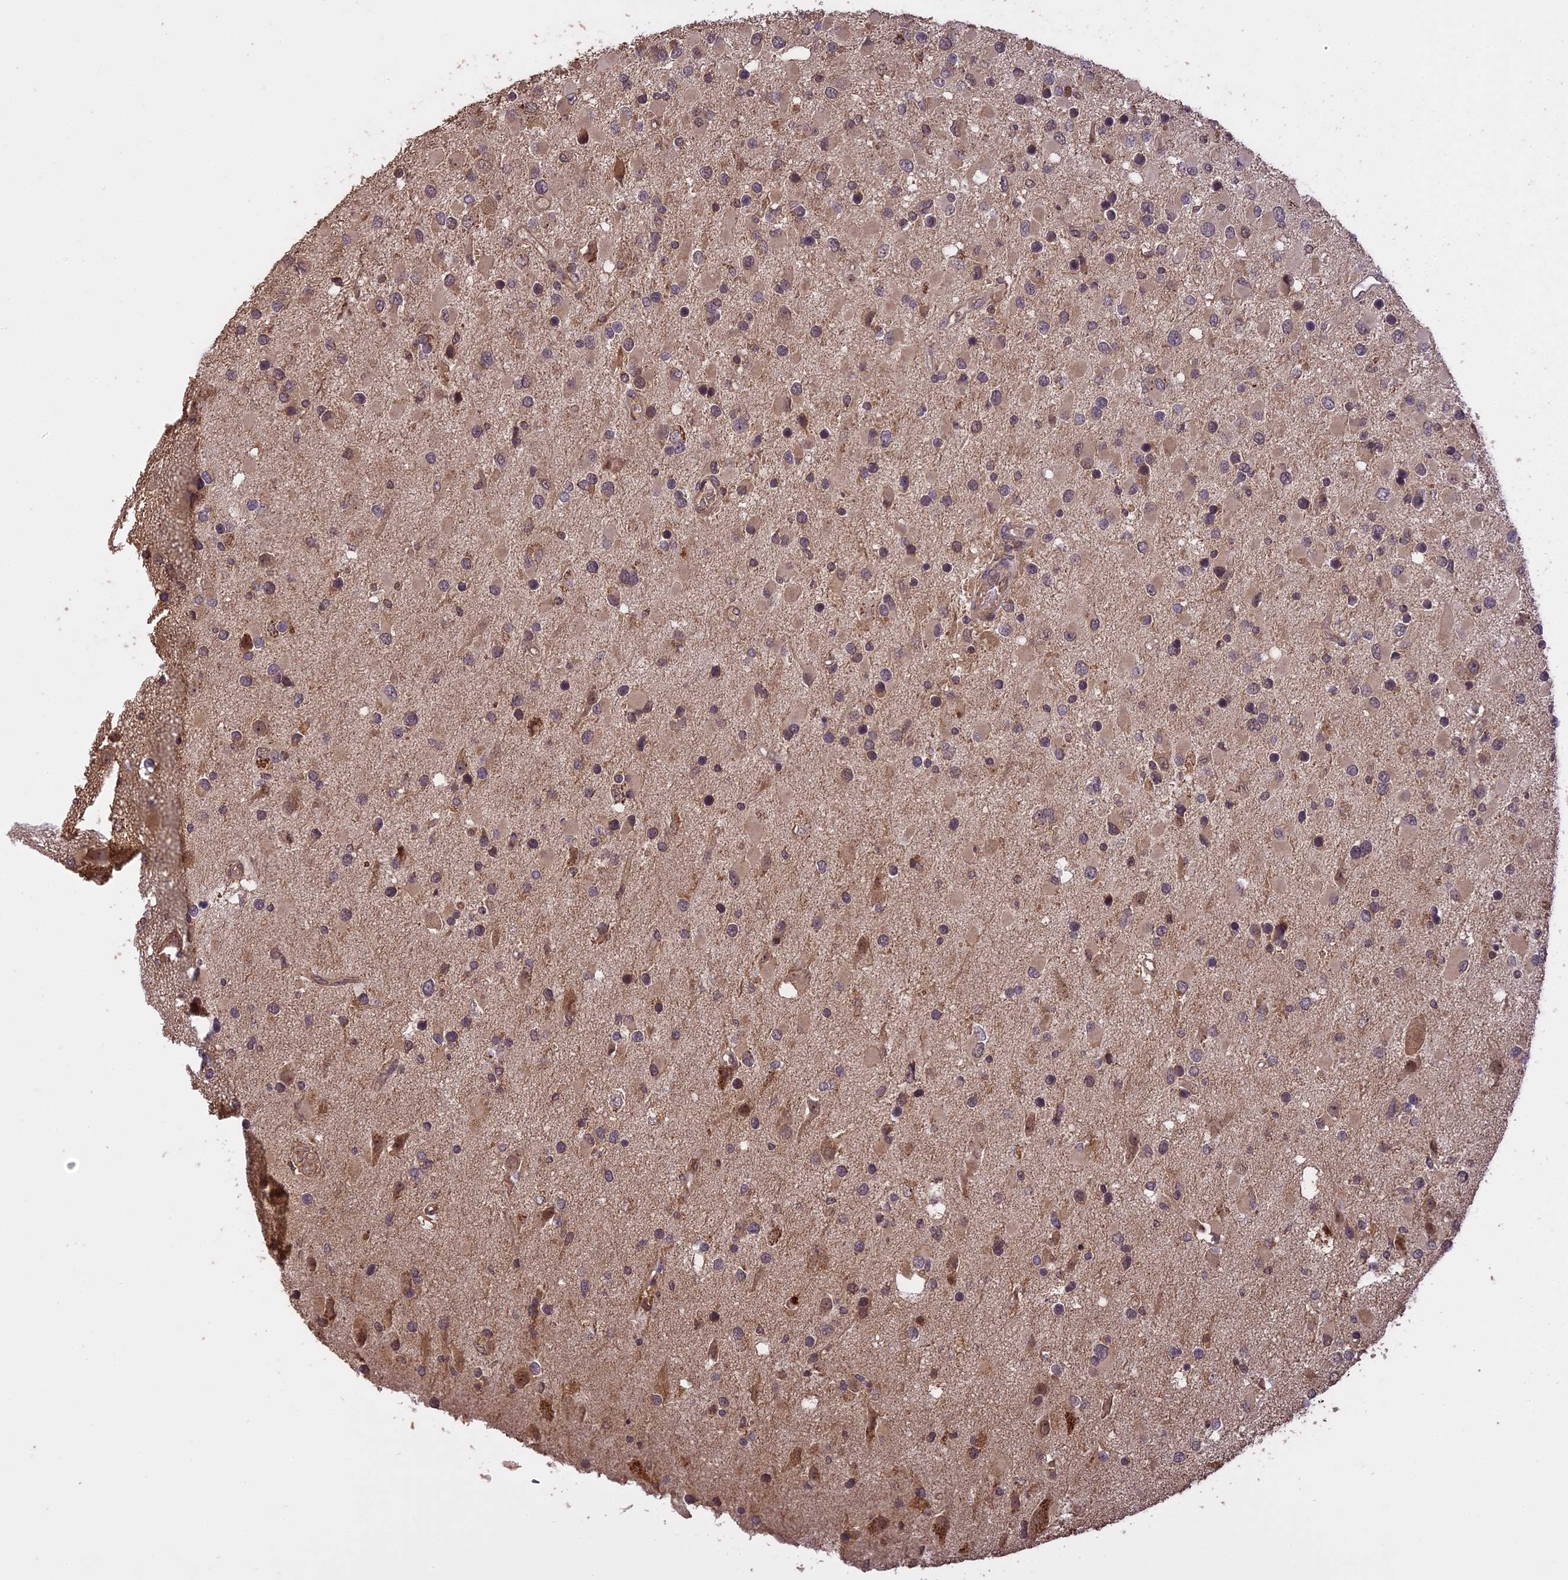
{"staining": {"intensity": "weak", "quantity": "25%-75%", "location": "cytoplasmic/membranous,nuclear"}, "tissue": "glioma", "cell_type": "Tumor cells", "image_type": "cancer", "snomed": [{"axis": "morphology", "description": "Glioma, malignant, High grade"}, {"axis": "topography", "description": "Brain"}], "caption": "Malignant glioma (high-grade) stained for a protein (brown) exhibits weak cytoplasmic/membranous and nuclear positive staining in about 25%-75% of tumor cells.", "gene": "TIGD7", "patient": {"sex": "male", "age": 53}}